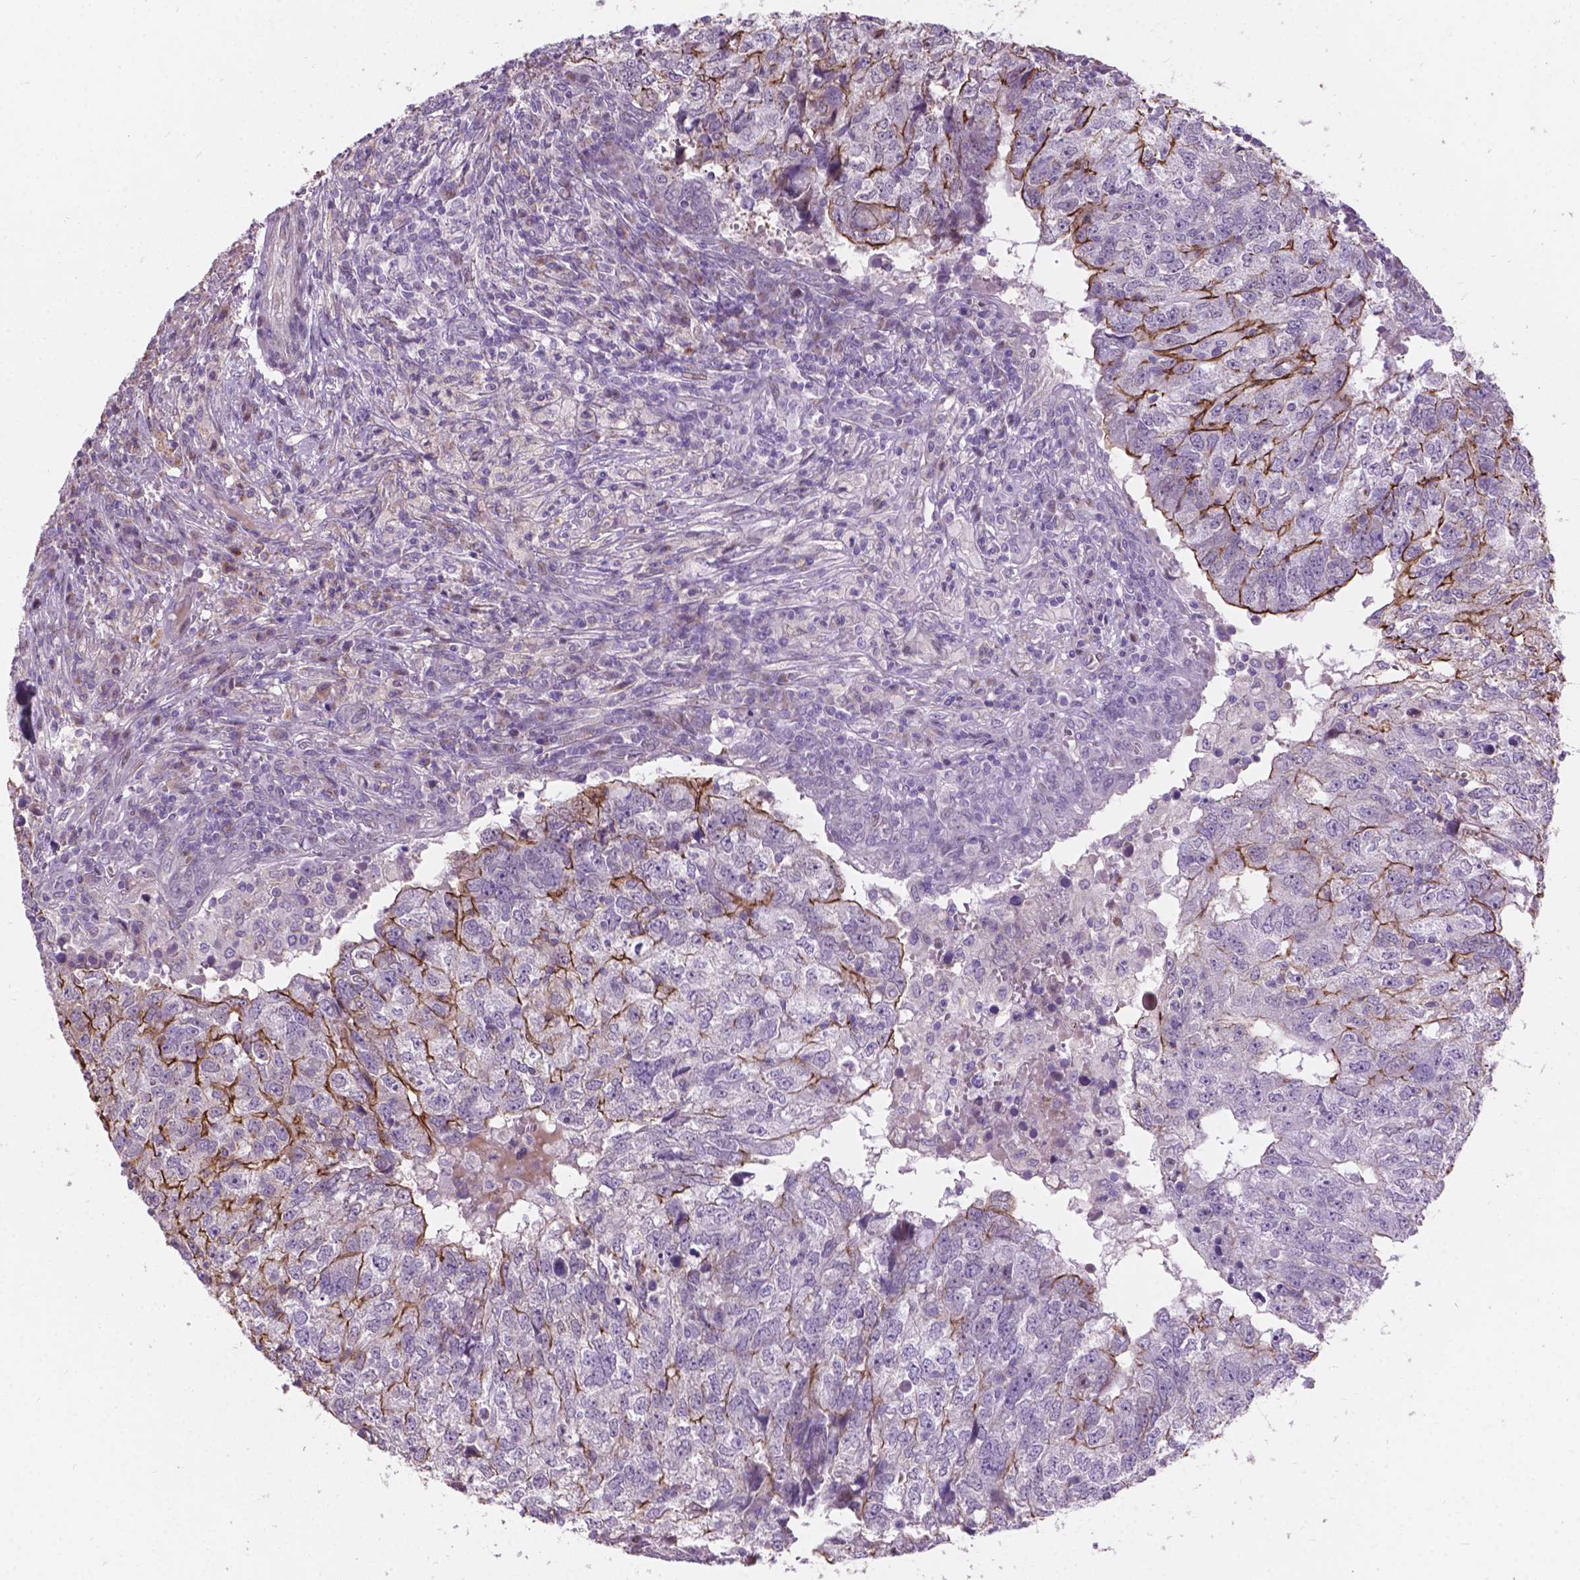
{"staining": {"intensity": "moderate", "quantity": "<25%", "location": "cytoplasmic/membranous"}, "tissue": "breast cancer", "cell_type": "Tumor cells", "image_type": "cancer", "snomed": [{"axis": "morphology", "description": "Duct carcinoma"}, {"axis": "topography", "description": "Breast"}], "caption": "This is a micrograph of immunohistochemistry staining of infiltrating ductal carcinoma (breast), which shows moderate positivity in the cytoplasmic/membranous of tumor cells.", "gene": "MYH14", "patient": {"sex": "female", "age": 30}}